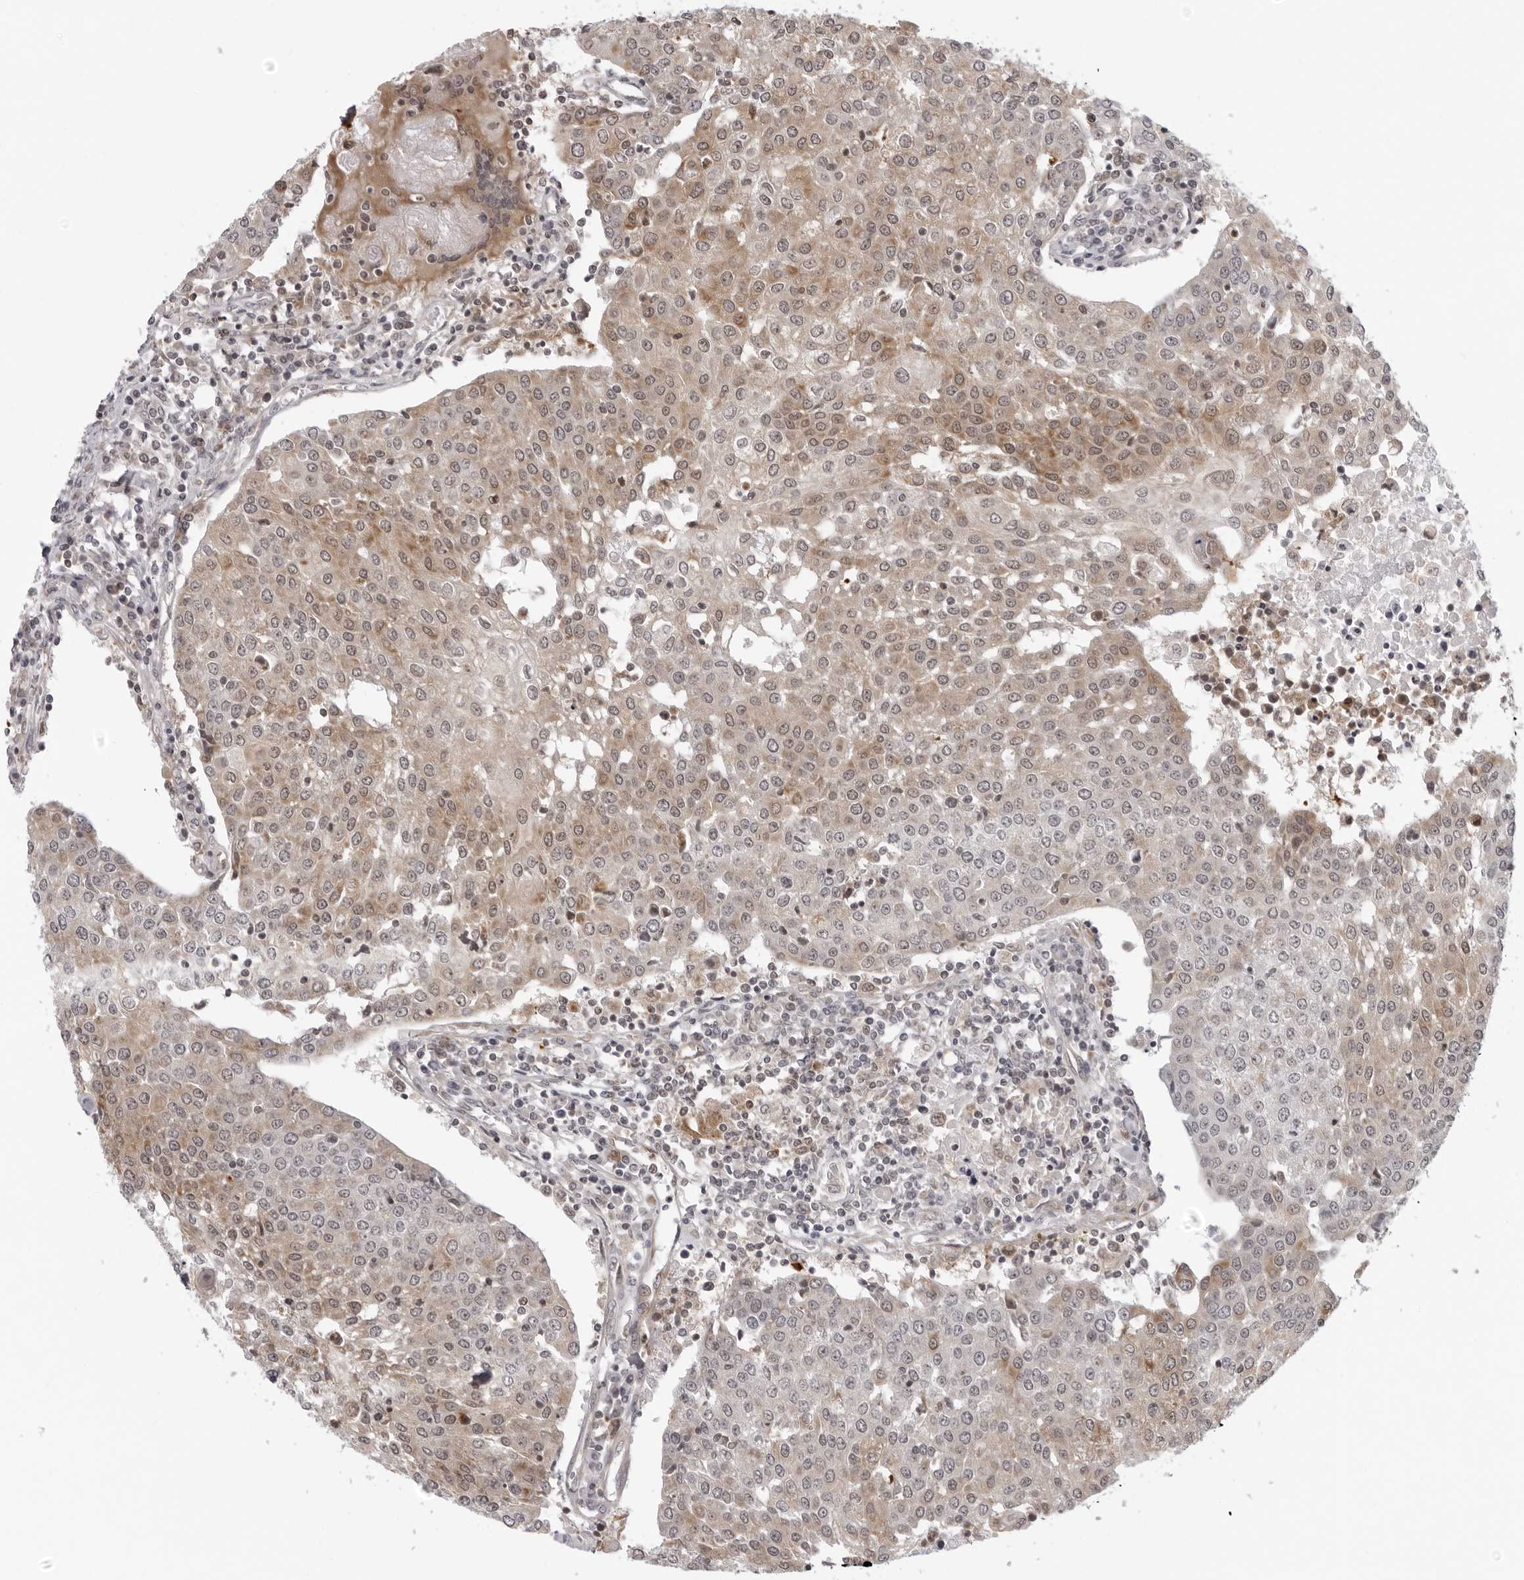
{"staining": {"intensity": "weak", "quantity": ">75%", "location": "cytoplasmic/membranous"}, "tissue": "urothelial cancer", "cell_type": "Tumor cells", "image_type": "cancer", "snomed": [{"axis": "morphology", "description": "Urothelial carcinoma, High grade"}, {"axis": "topography", "description": "Urinary bladder"}], "caption": "The immunohistochemical stain shows weak cytoplasmic/membranous staining in tumor cells of urothelial carcinoma (high-grade) tissue. (Stains: DAB (3,3'-diaminobenzidine) in brown, nuclei in blue, Microscopy: brightfield microscopy at high magnification).", "gene": "MRPS15", "patient": {"sex": "female", "age": 85}}